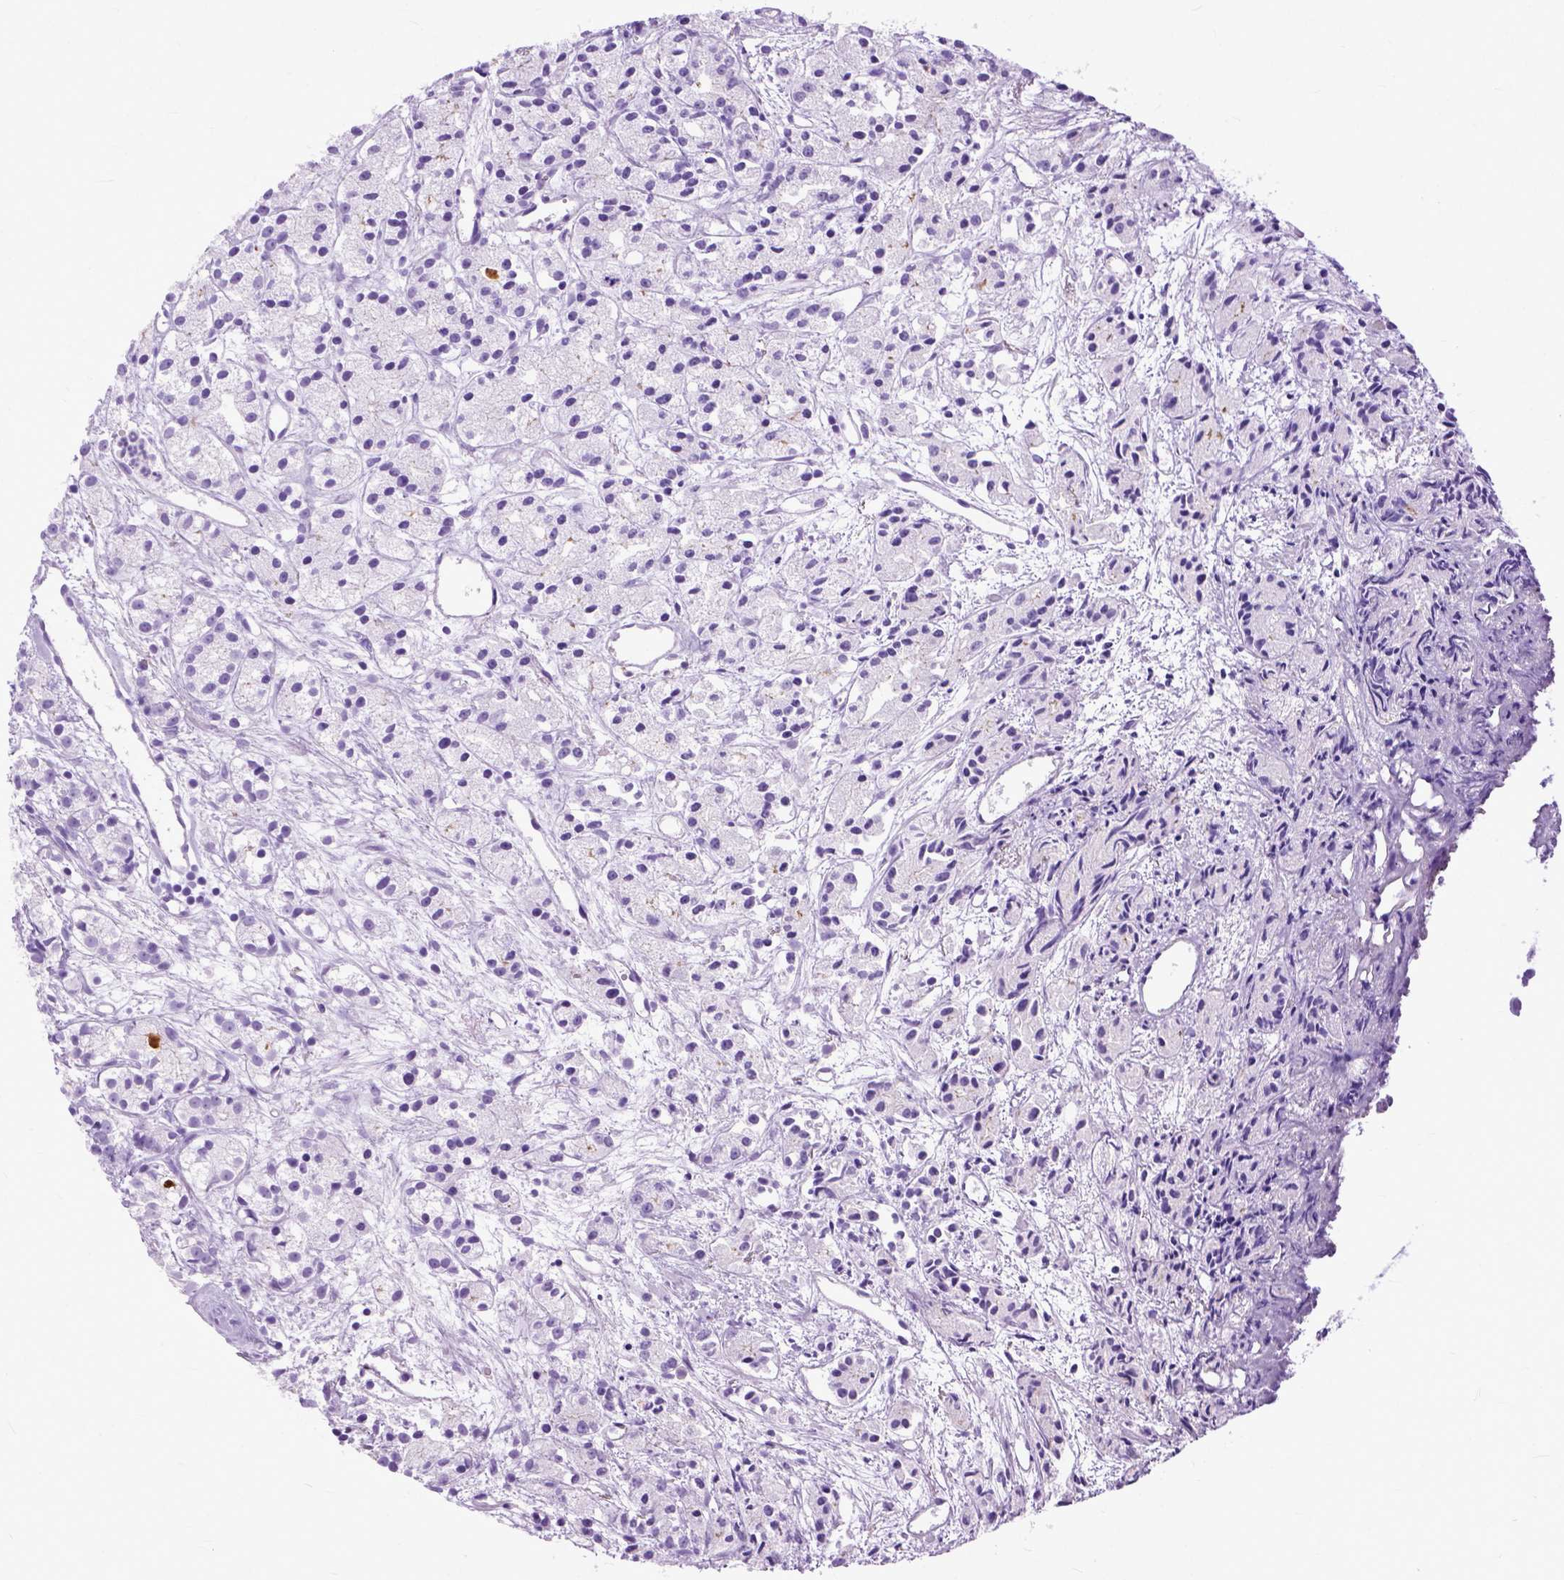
{"staining": {"intensity": "negative", "quantity": "none", "location": "none"}, "tissue": "prostate cancer", "cell_type": "Tumor cells", "image_type": "cancer", "snomed": [{"axis": "morphology", "description": "Adenocarcinoma, Medium grade"}, {"axis": "topography", "description": "Prostate"}], "caption": "Immunohistochemistry (IHC) of human prostate cancer (medium-grade adenocarcinoma) displays no positivity in tumor cells.", "gene": "GNGT1", "patient": {"sex": "male", "age": 74}}